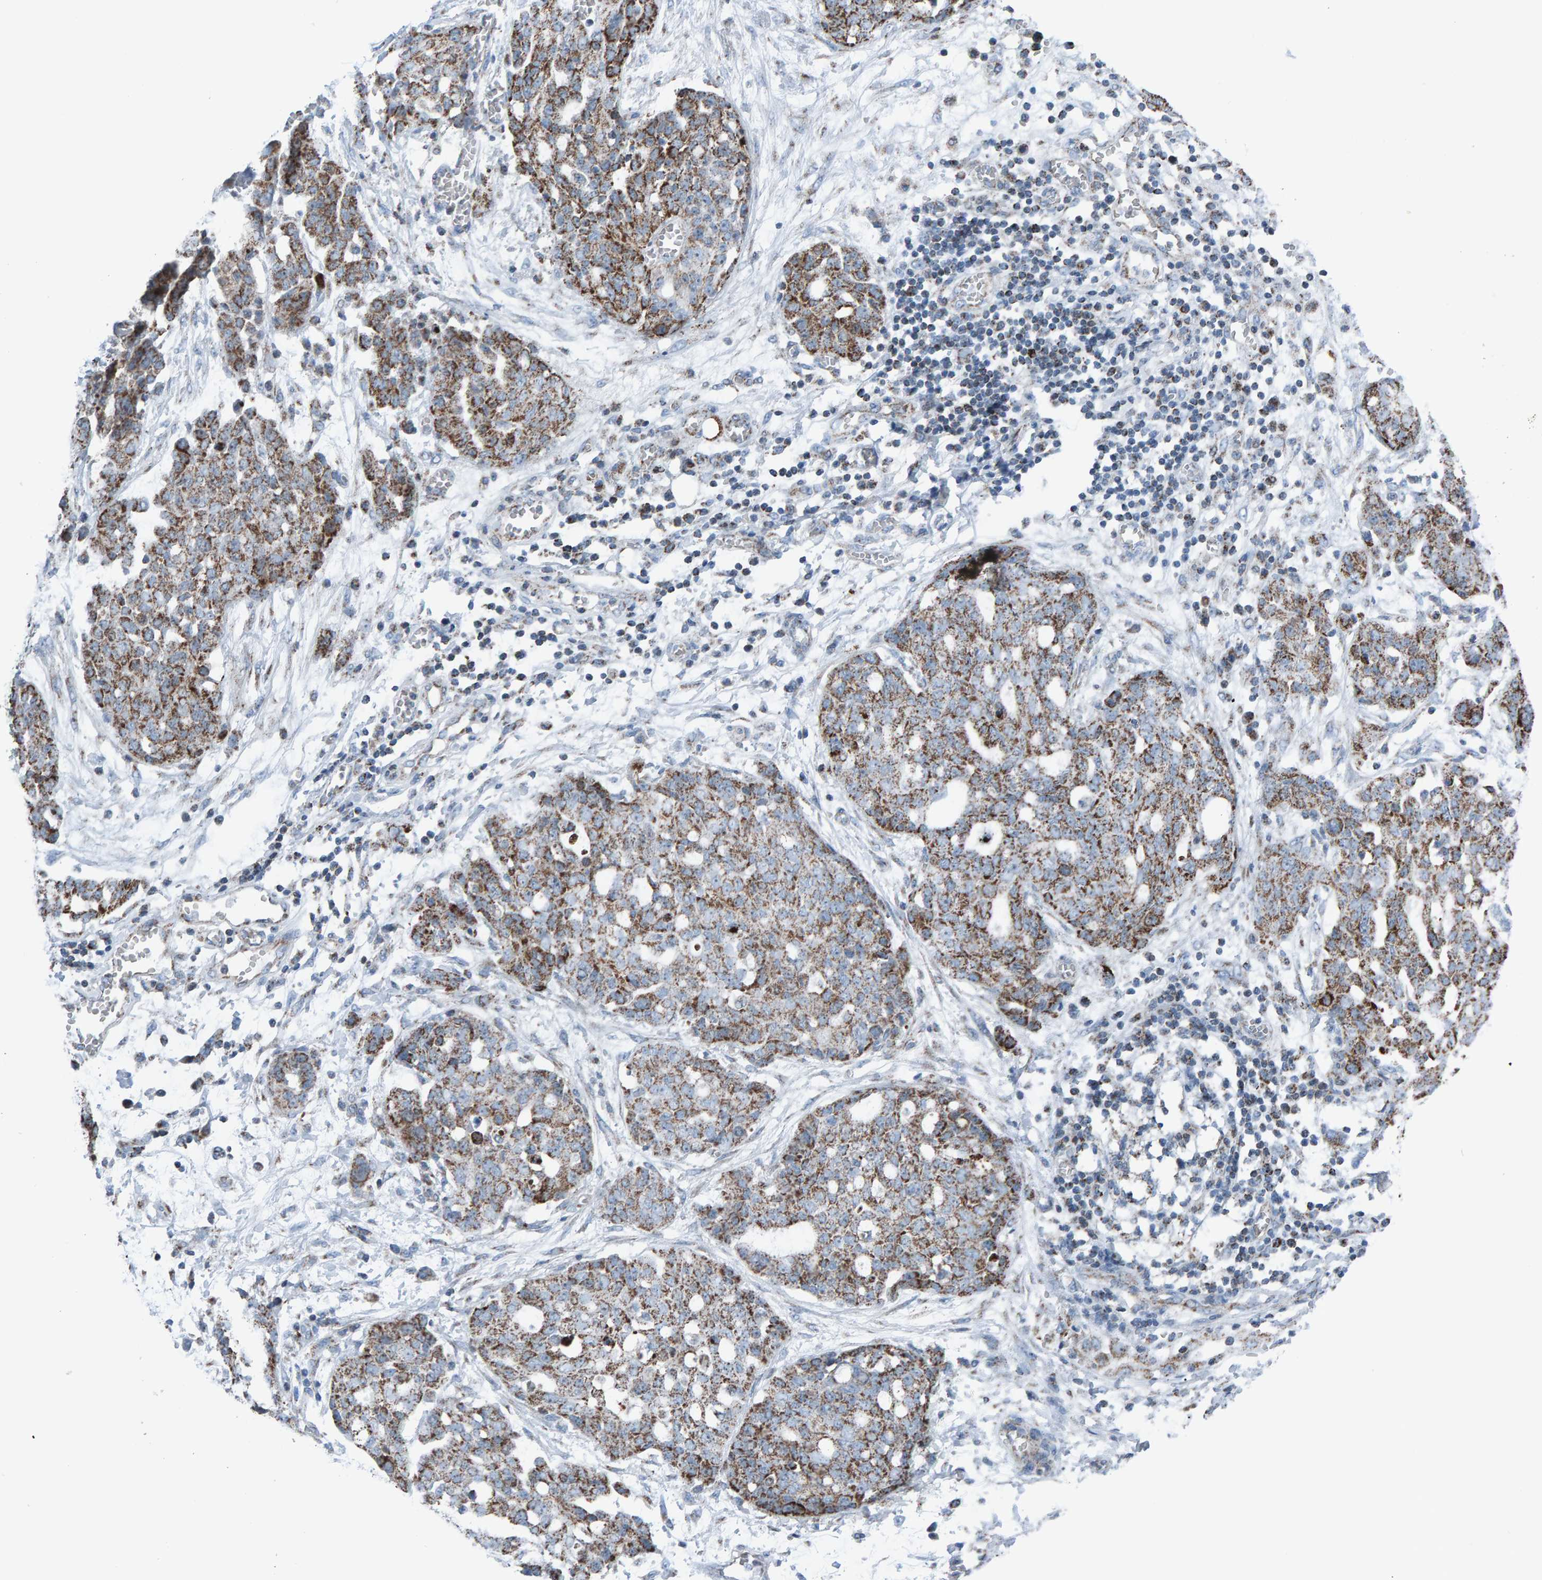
{"staining": {"intensity": "moderate", "quantity": ">75%", "location": "cytoplasmic/membranous"}, "tissue": "ovarian cancer", "cell_type": "Tumor cells", "image_type": "cancer", "snomed": [{"axis": "morphology", "description": "Cystadenocarcinoma, serous, NOS"}, {"axis": "topography", "description": "Soft tissue"}, {"axis": "topography", "description": "Ovary"}], "caption": "Moderate cytoplasmic/membranous expression is identified in approximately >75% of tumor cells in ovarian serous cystadenocarcinoma.", "gene": "ZNF48", "patient": {"sex": "female", "age": 57}}